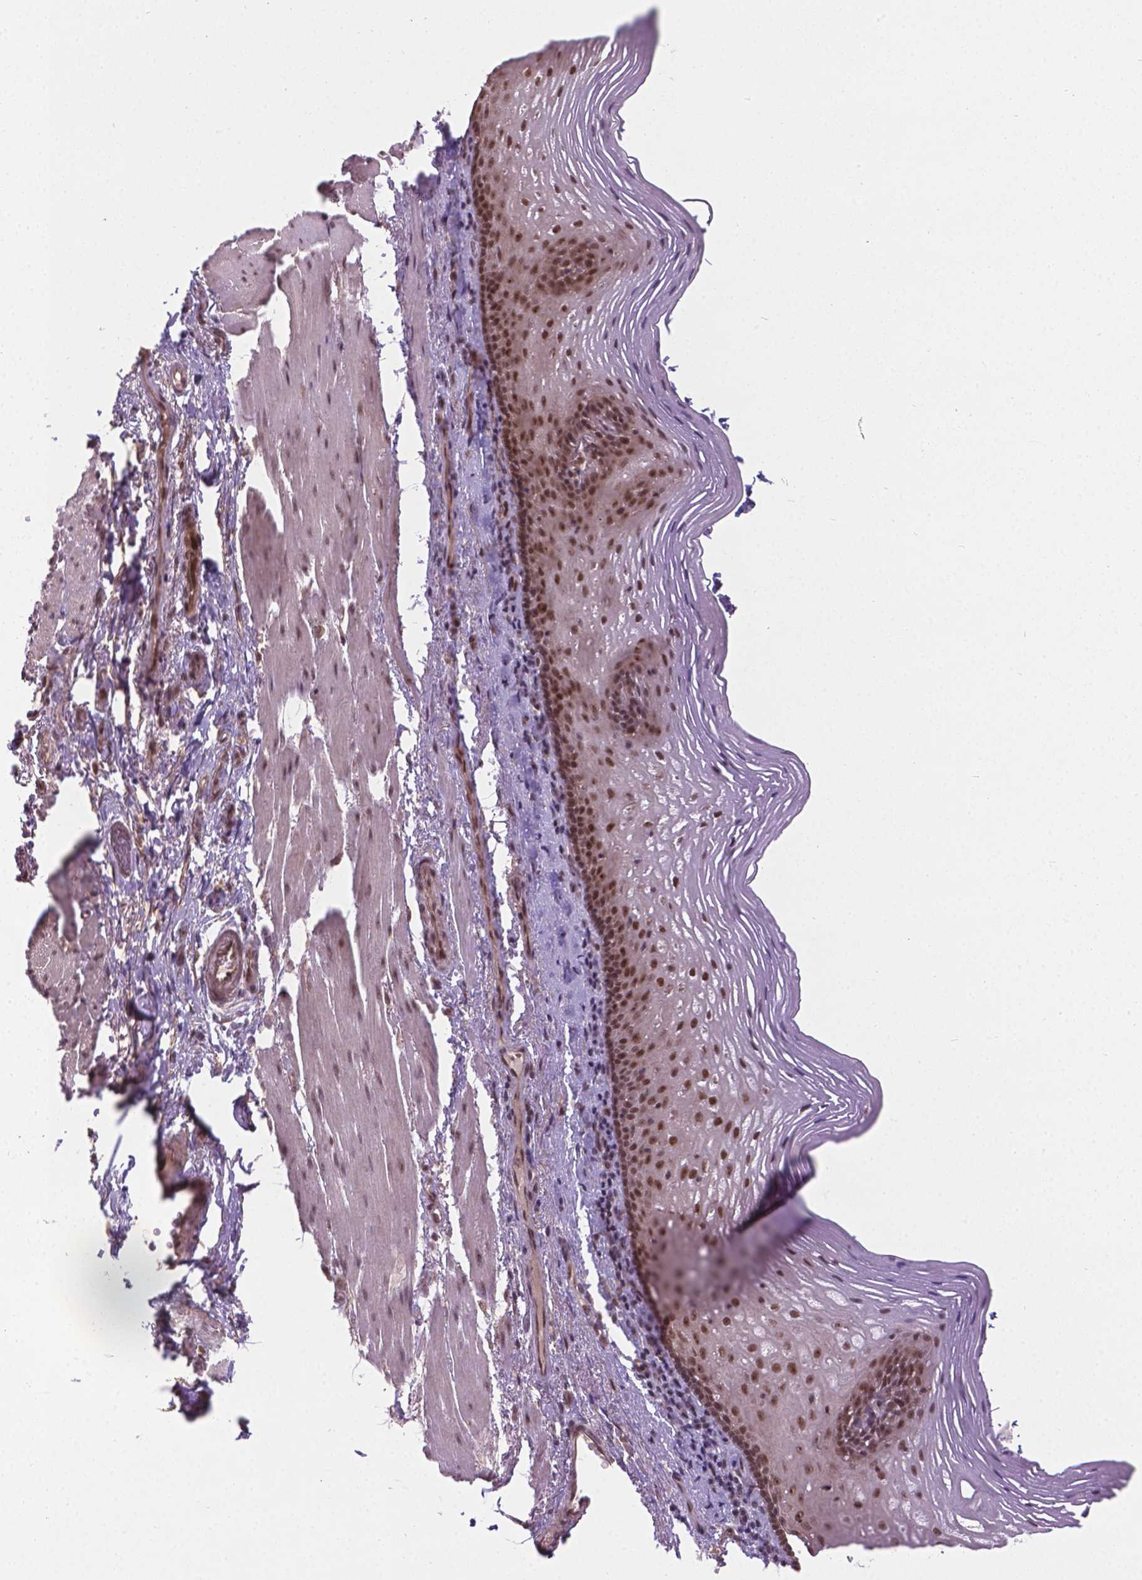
{"staining": {"intensity": "moderate", "quantity": ">75%", "location": "nuclear"}, "tissue": "esophagus", "cell_type": "Squamous epithelial cells", "image_type": "normal", "snomed": [{"axis": "morphology", "description": "Normal tissue, NOS"}, {"axis": "topography", "description": "Esophagus"}], "caption": "A high-resolution micrograph shows IHC staining of normal esophagus, which displays moderate nuclear staining in approximately >75% of squamous epithelial cells. The staining is performed using DAB brown chromogen to label protein expression. The nuclei are counter-stained blue using hematoxylin.", "gene": "ANKRD54", "patient": {"sex": "male", "age": 76}}